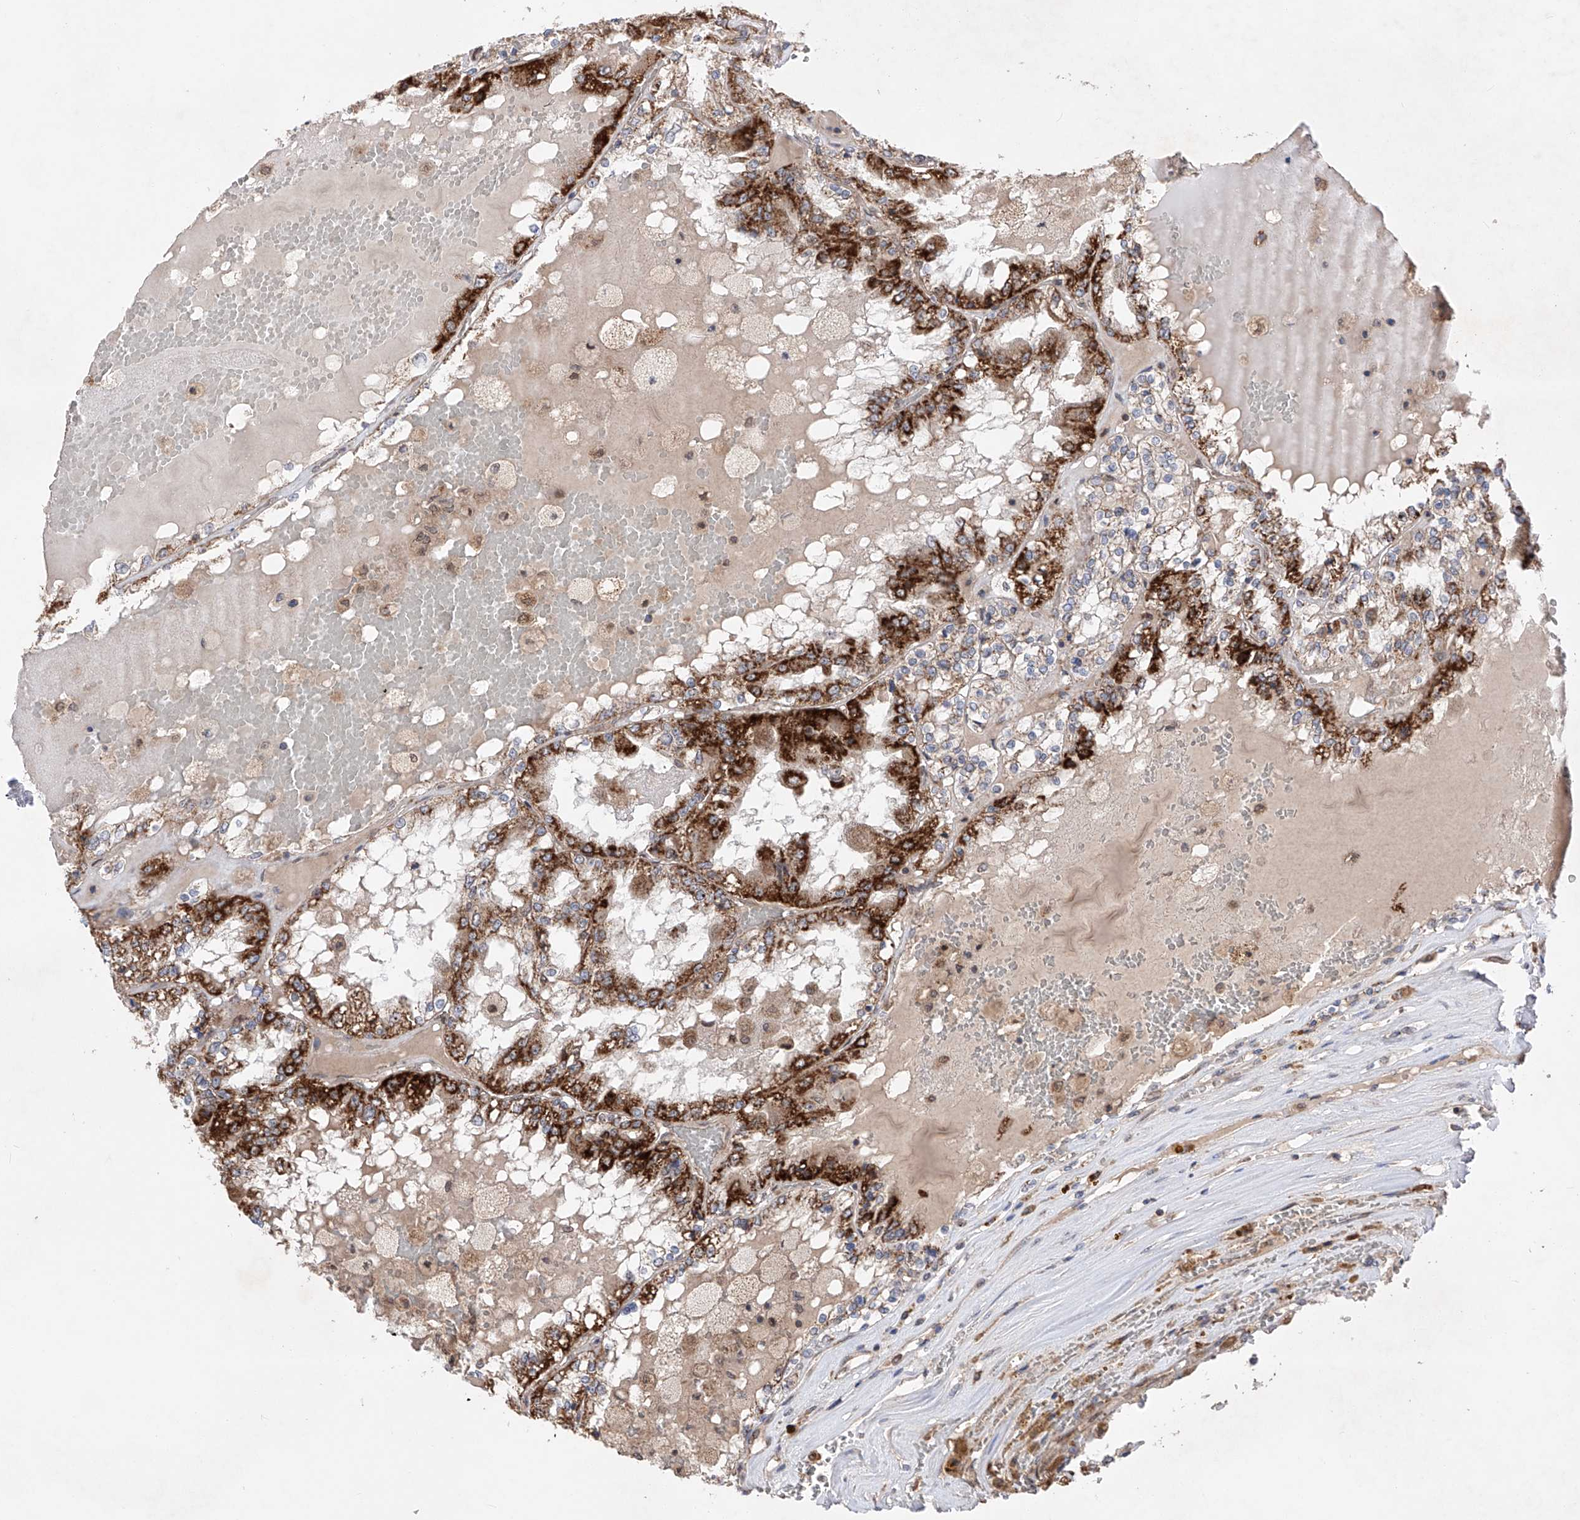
{"staining": {"intensity": "strong", "quantity": "25%-75%", "location": "cytoplasmic/membranous"}, "tissue": "renal cancer", "cell_type": "Tumor cells", "image_type": "cancer", "snomed": [{"axis": "morphology", "description": "Adenocarcinoma, NOS"}, {"axis": "topography", "description": "Kidney"}], "caption": "A high amount of strong cytoplasmic/membranous positivity is identified in about 25%-75% of tumor cells in adenocarcinoma (renal) tissue.", "gene": "SDHAF4", "patient": {"sex": "female", "age": 56}}